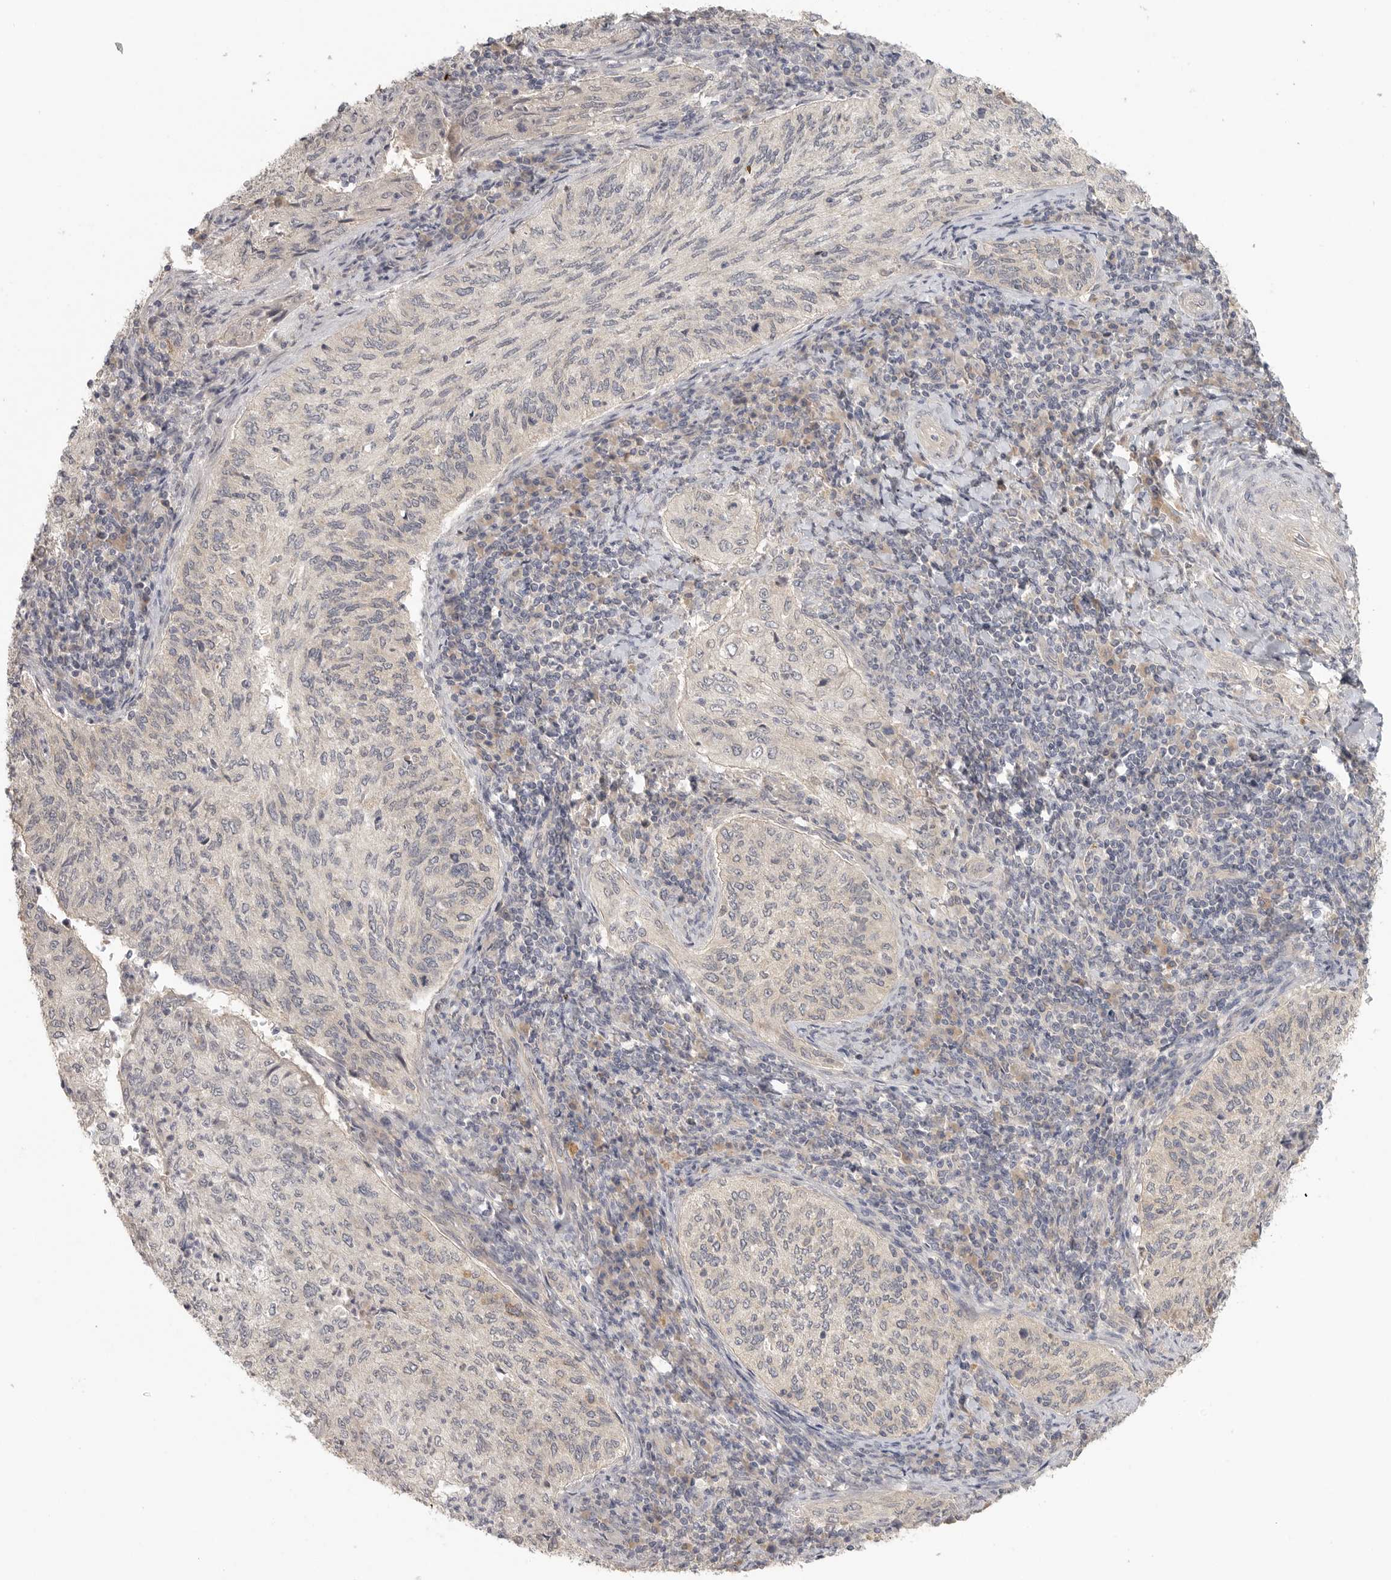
{"staining": {"intensity": "negative", "quantity": "none", "location": "none"}, "tissue": "cervical cancer", "cell_type": "Tumor cells", "image_type": "cancer", "snomed": [{"axis": "morphology", "description": "Squamous cell carcinoma, NOS"}, {"axis": "topography", "description": "Cervix"}], "caption": "The image shows no staining of tumor cells in squamous cell carcinoma (cervical). (DAB (3,3'-diaminobenzidine) immunohistochemistry with hematoxylin counter stain).", "gene": "HDAC6", "patient": {"sex": "female", "age": 30}}